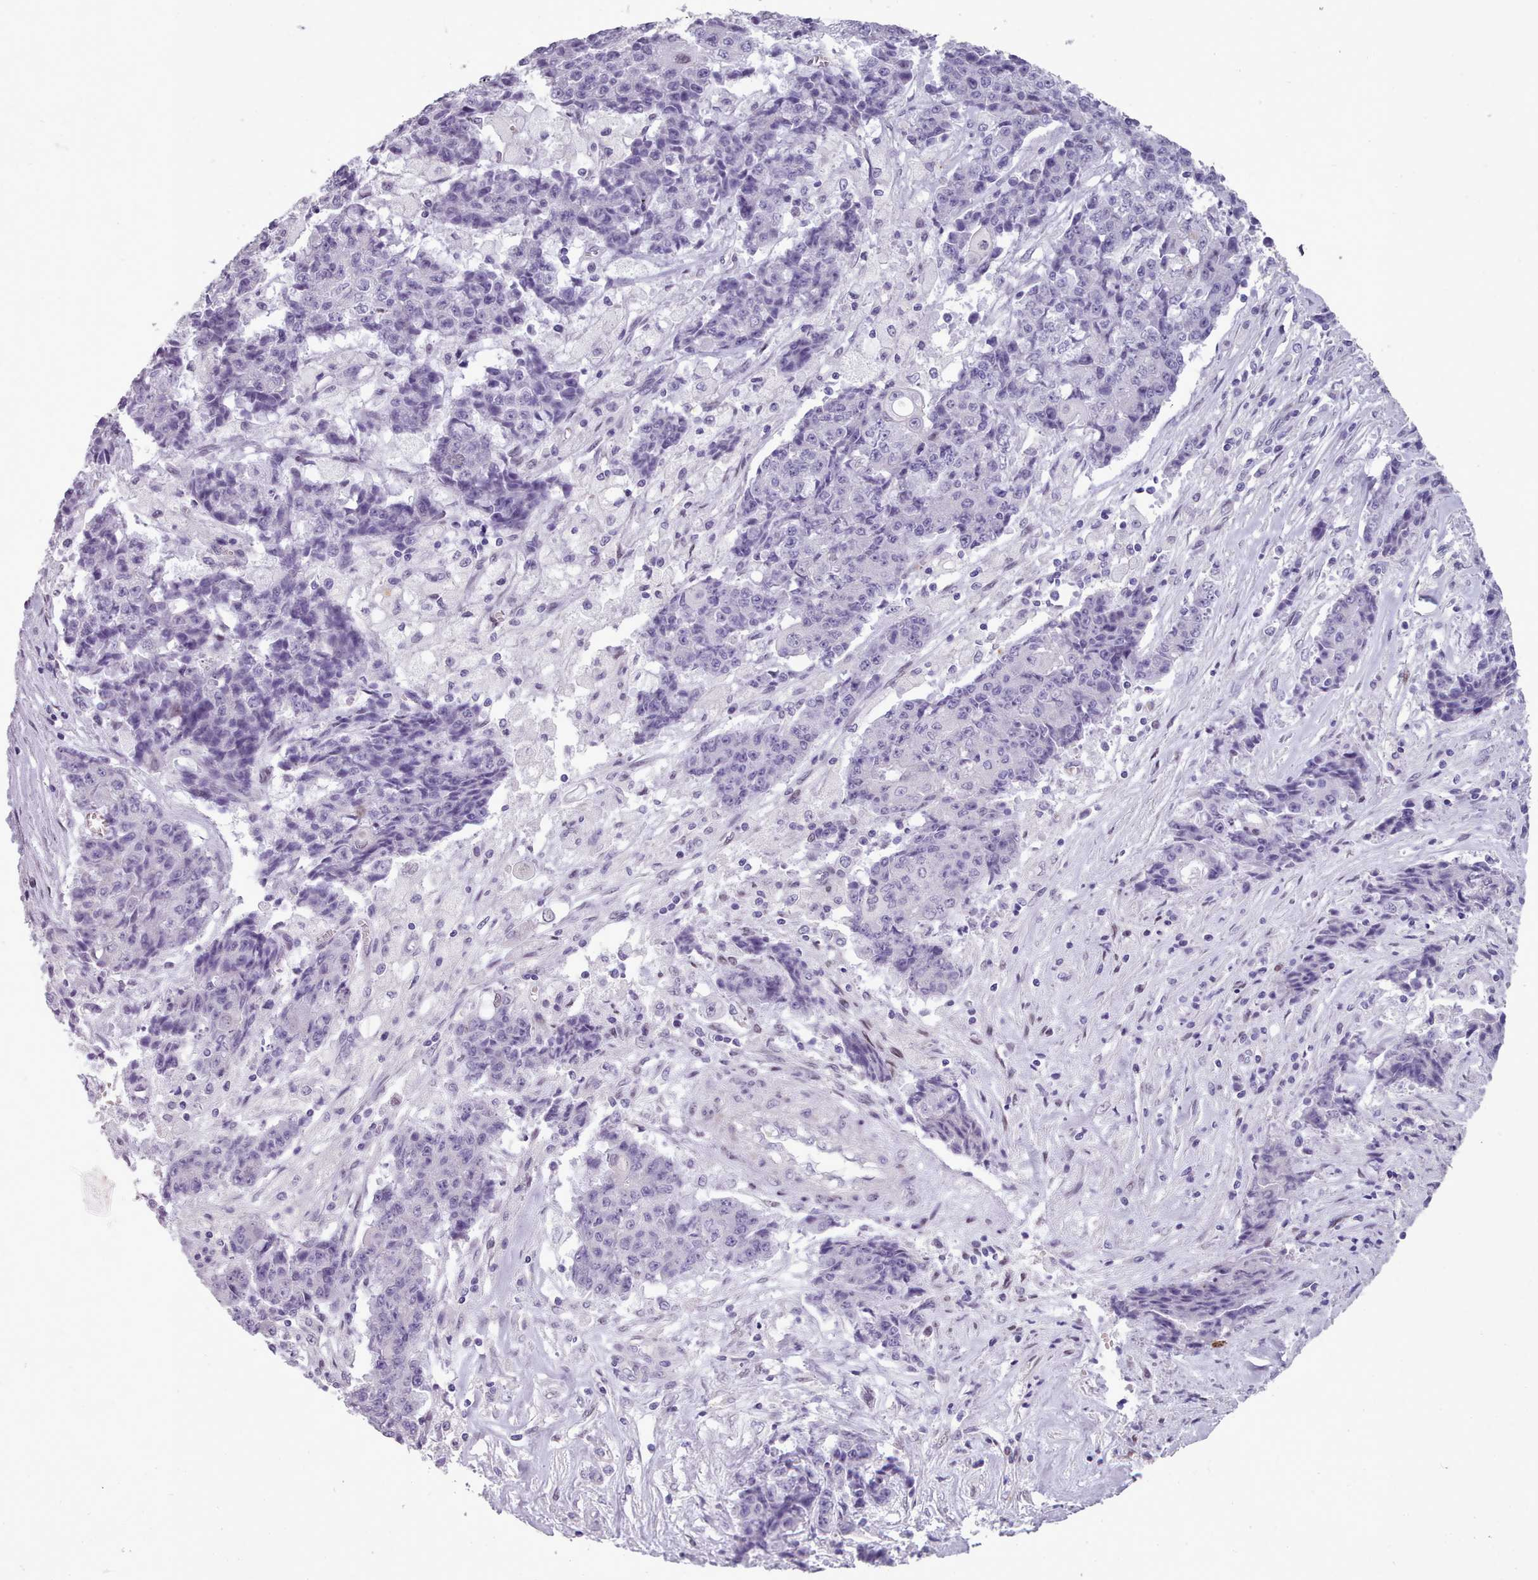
{"staining": {"intensity": "negative", "quantity": "none", "location": "none"}, "tissue": "ovarian cancer", "cell_type": "Tumor cells", "image_type": "cancer", "snomed": [{"axis": "morphology", "description": "Carcinoma, endometroid"}, {"axis": "topography", "description": "Ovary"}], "caption": "Immunohistochemistry of ovarian cancer (endometroid carcinoma) shows no staining in tumor cells.", "gene": "KCNT2", "patient": {"sex": "female", "age": 42}}